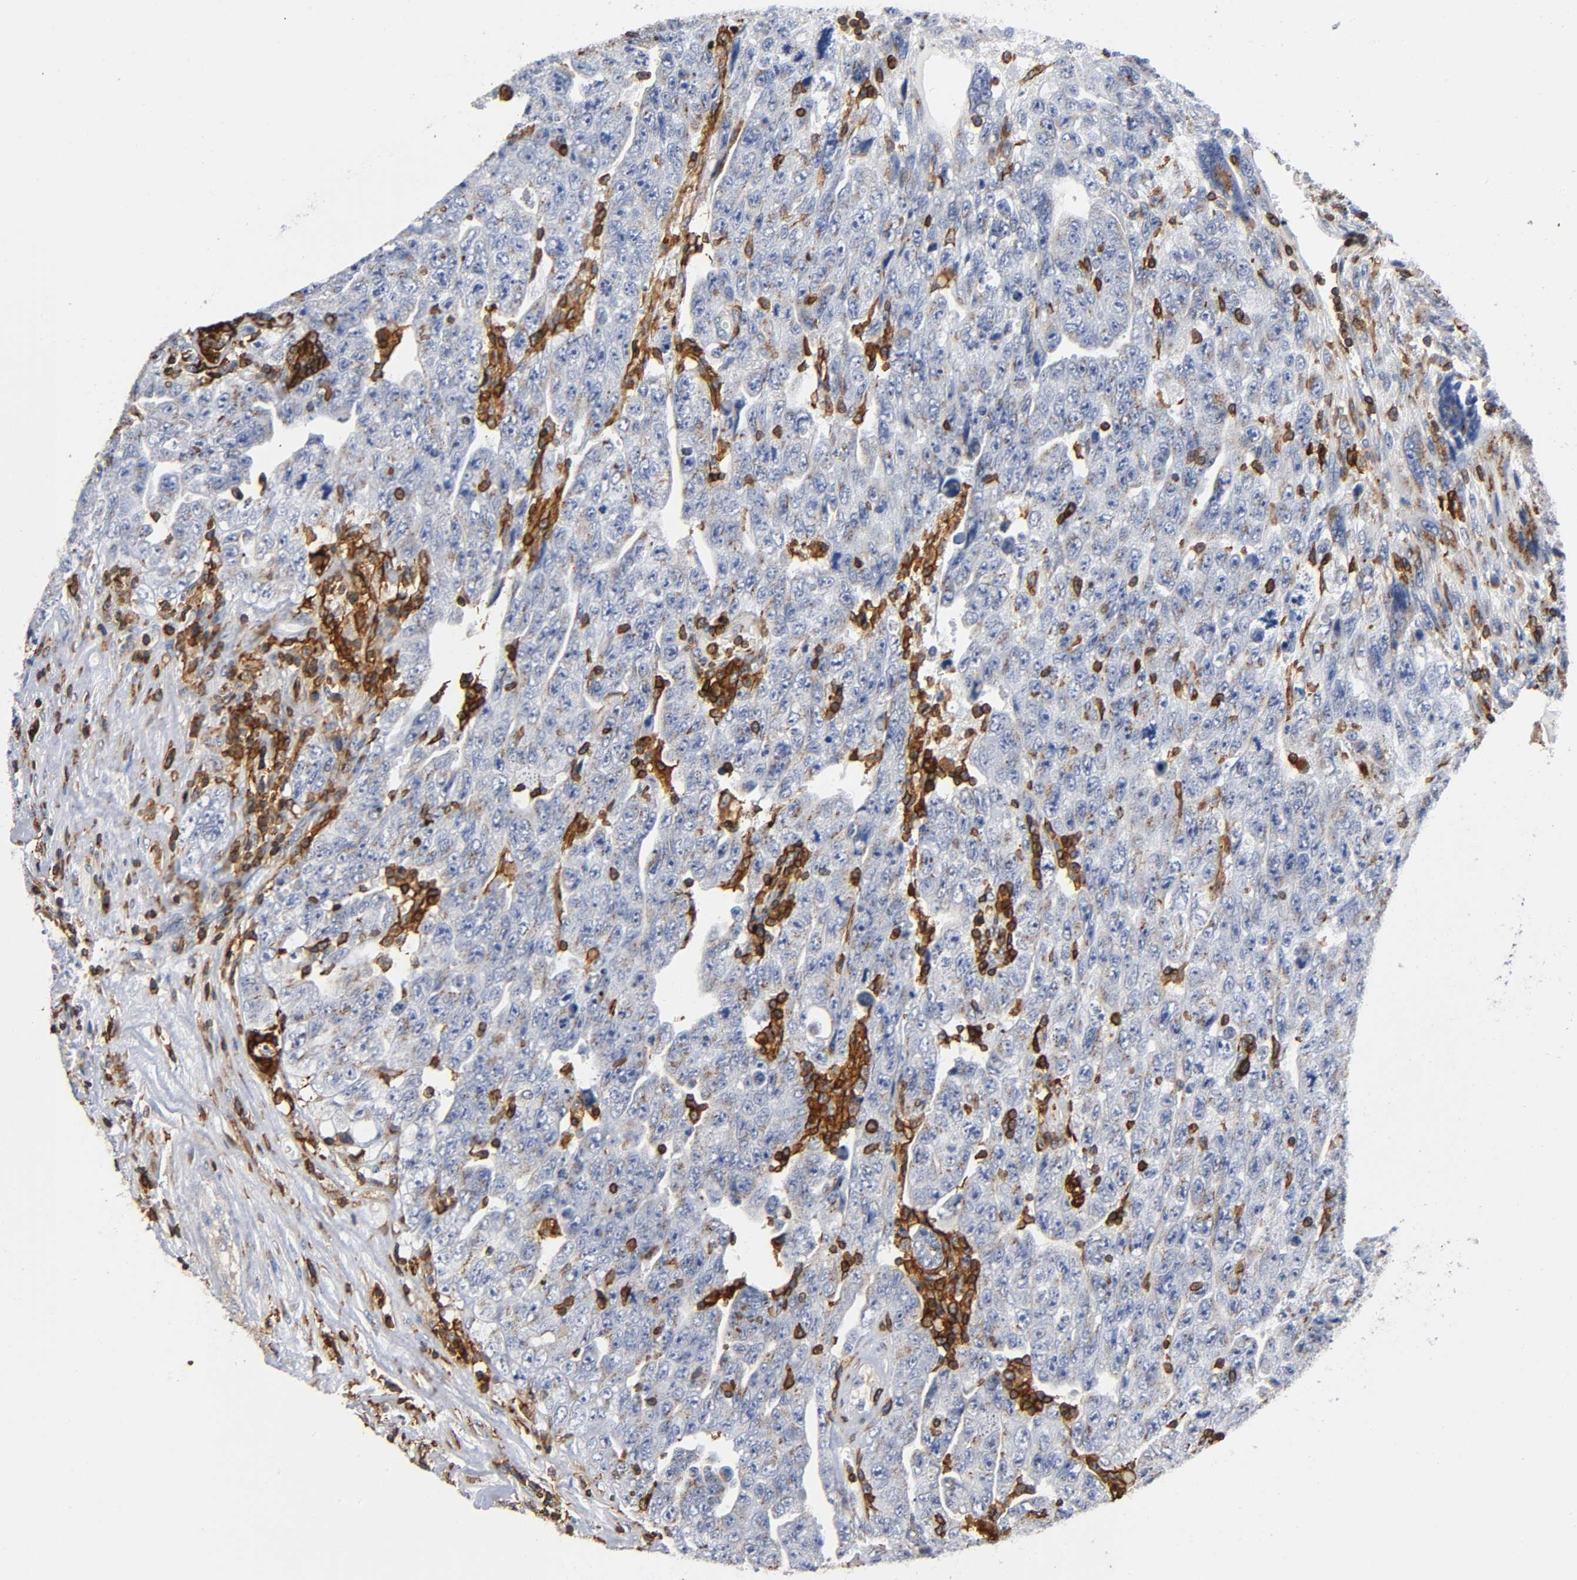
{"staining": {"intensity": "weak", "quantity": "25%-75%", "location": "cytoplasmic/membranous"}, "tissue": "testis cancer", "cell_type": "Tumor cells", "image_type": "cancer", "snomed": [{"axis": "morphology", "description": "Carcinoma, Embryonal, NOS"}, {"axis": "topography", "description": "Testis"}], "caption": "Immunohistochemistry (IHC) (DAB (3,3'-diaminobenzidine)) staining of human testis cancer (embryonal carcinoma) demonstrates weak cytoplasmic/membranous protein staining in about 25%-75% of tumor cells.", "gene": "CAPN10", "patient": {"sex": "male", "age": 28}}